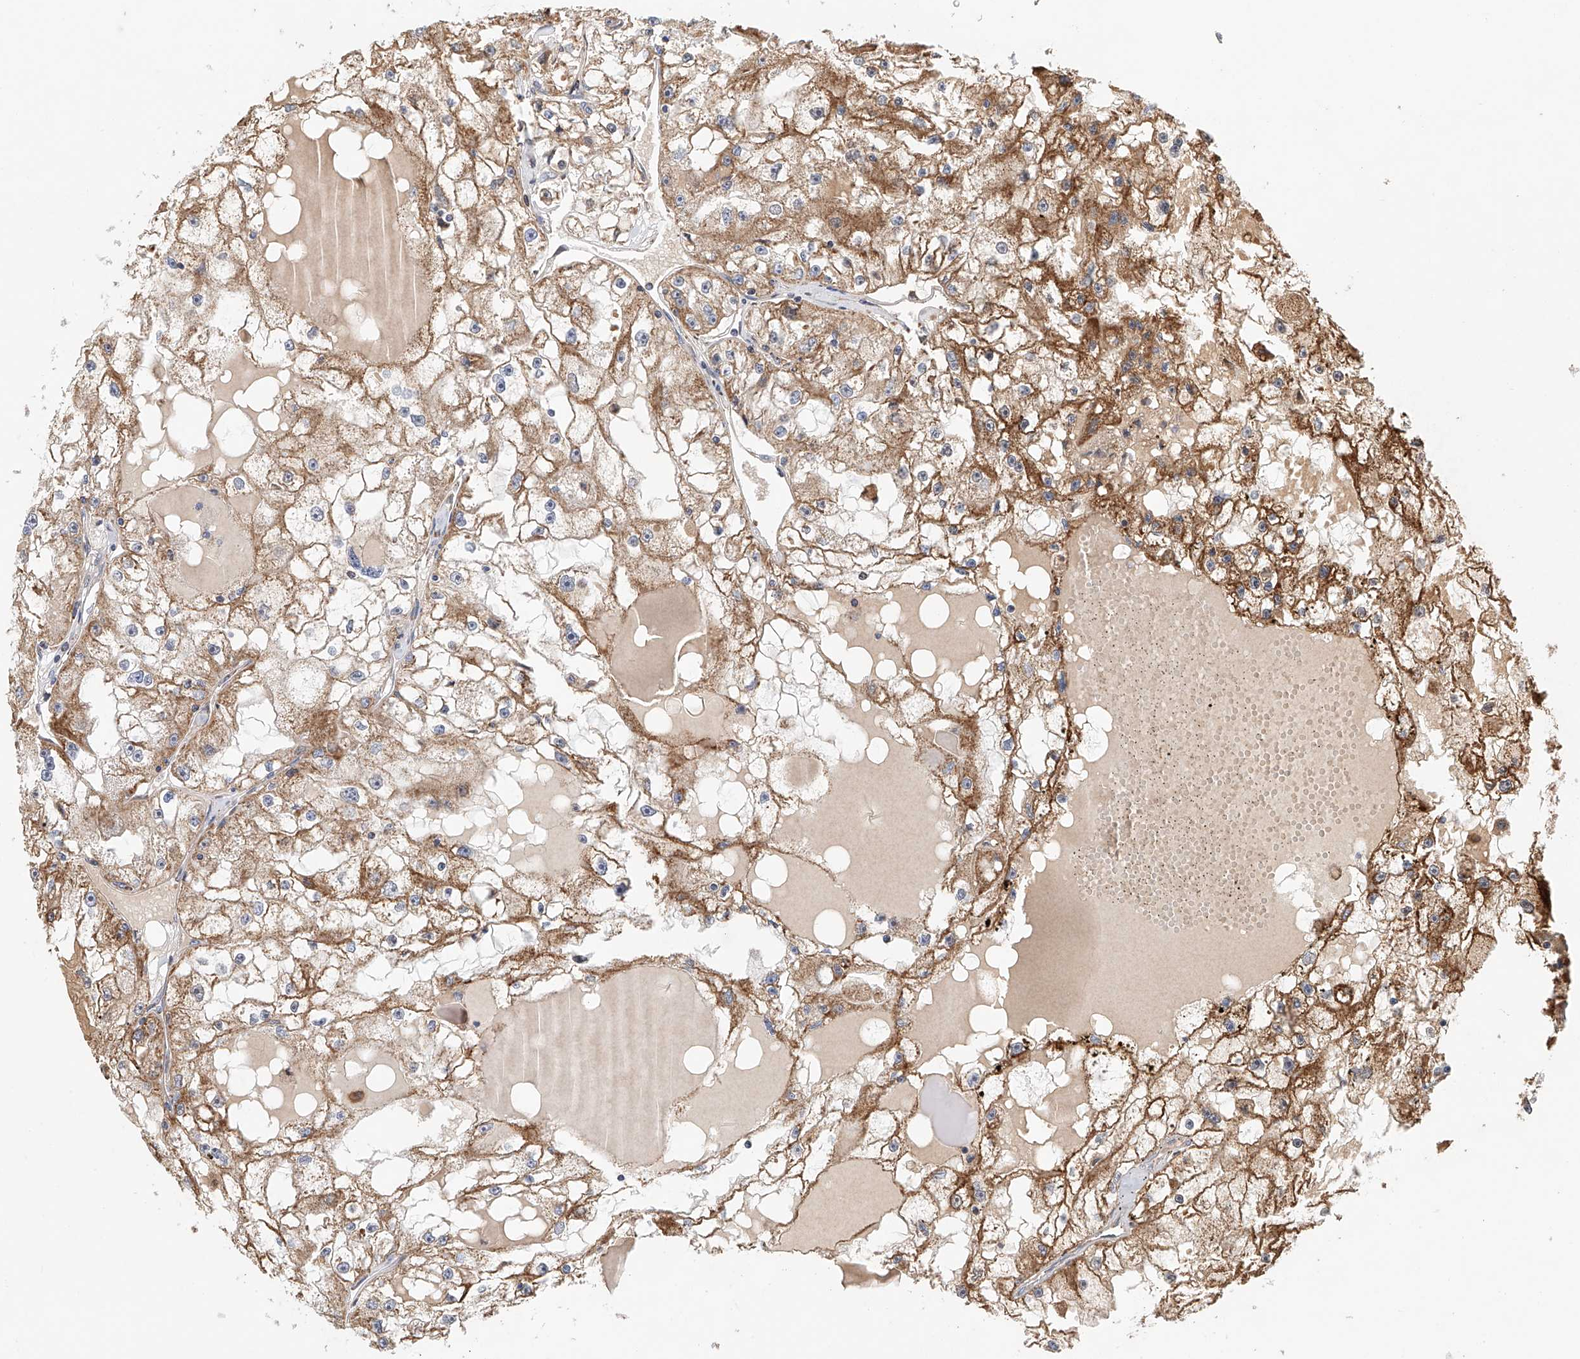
{"staining": {"intensity": "moderate", "quantity": ">75%", "location": "cytoplasmic/membranous"}, "tissue": "renal cancer", "cell_type": "Tumor cells", "image_type": "cancer", "snomed": [{"axis": "morphology", "description": "Adenocarcinoma, NOS"}, {"axis": "topography", "description": "Kidney"}], "caption": "A high-resolution image shows IHC staining of renal cancer, which shows moderate cytoplasmic/membranous positivity in approximately >75% of tumor cells.", "gene": "MCL1", "patient": {"sex": "male", "age": 56}}